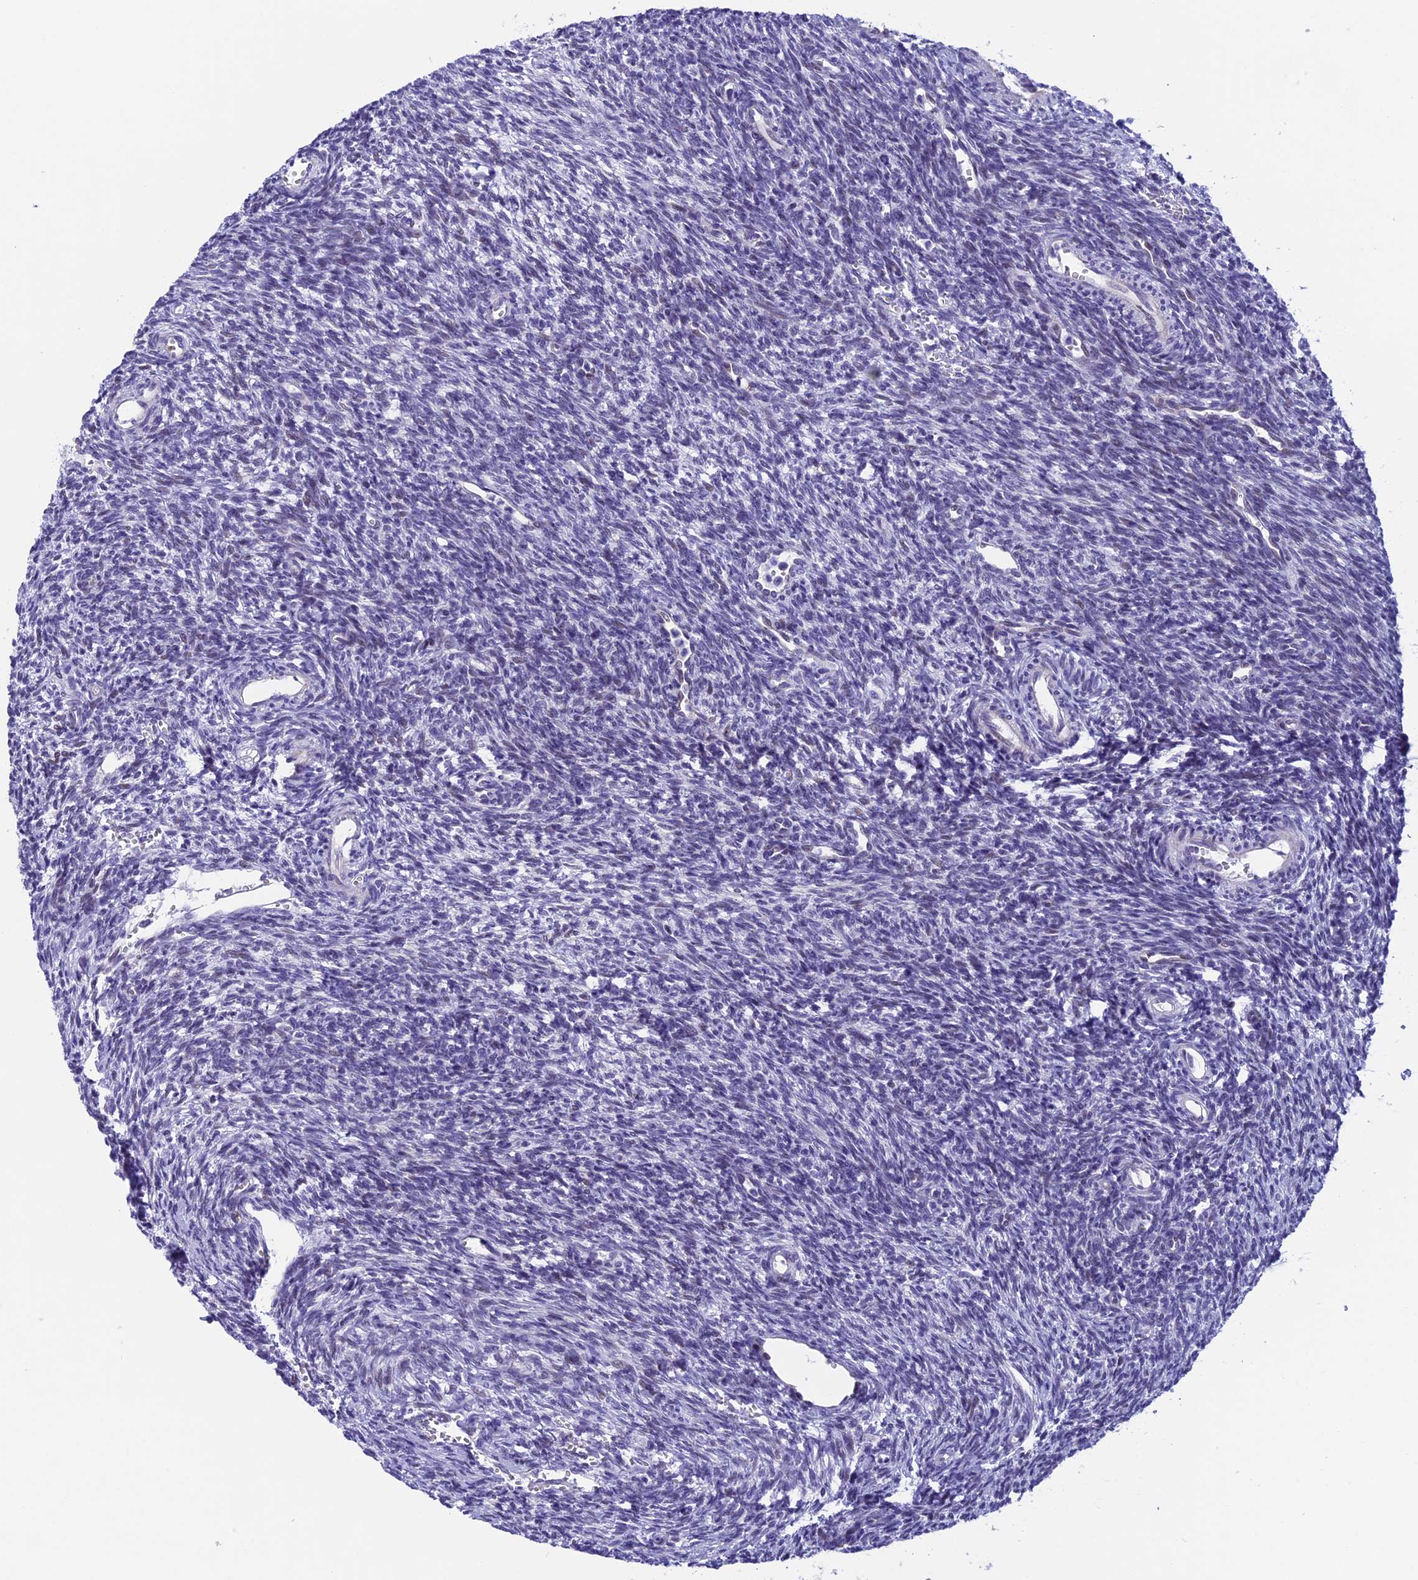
{"staining": {"intensity": "negative", "quantity": "none", "location": "none"}, "tissue": "ovary", "cell_type": "Ovarian stroma cells", "image_type": "normal", "snomed": [{"axis": "morphology", "description": "Normal tissue, NOS"}, {"axis": "topography", "description": "Ovary"}], "caption": "An immunohistochemistry (IHC) image of benign ovary is shown. There is no staining in ovarian stroma cells of ovary.", "gene": "TMEM171", "patient": {"sex": "female", "age": 39}}